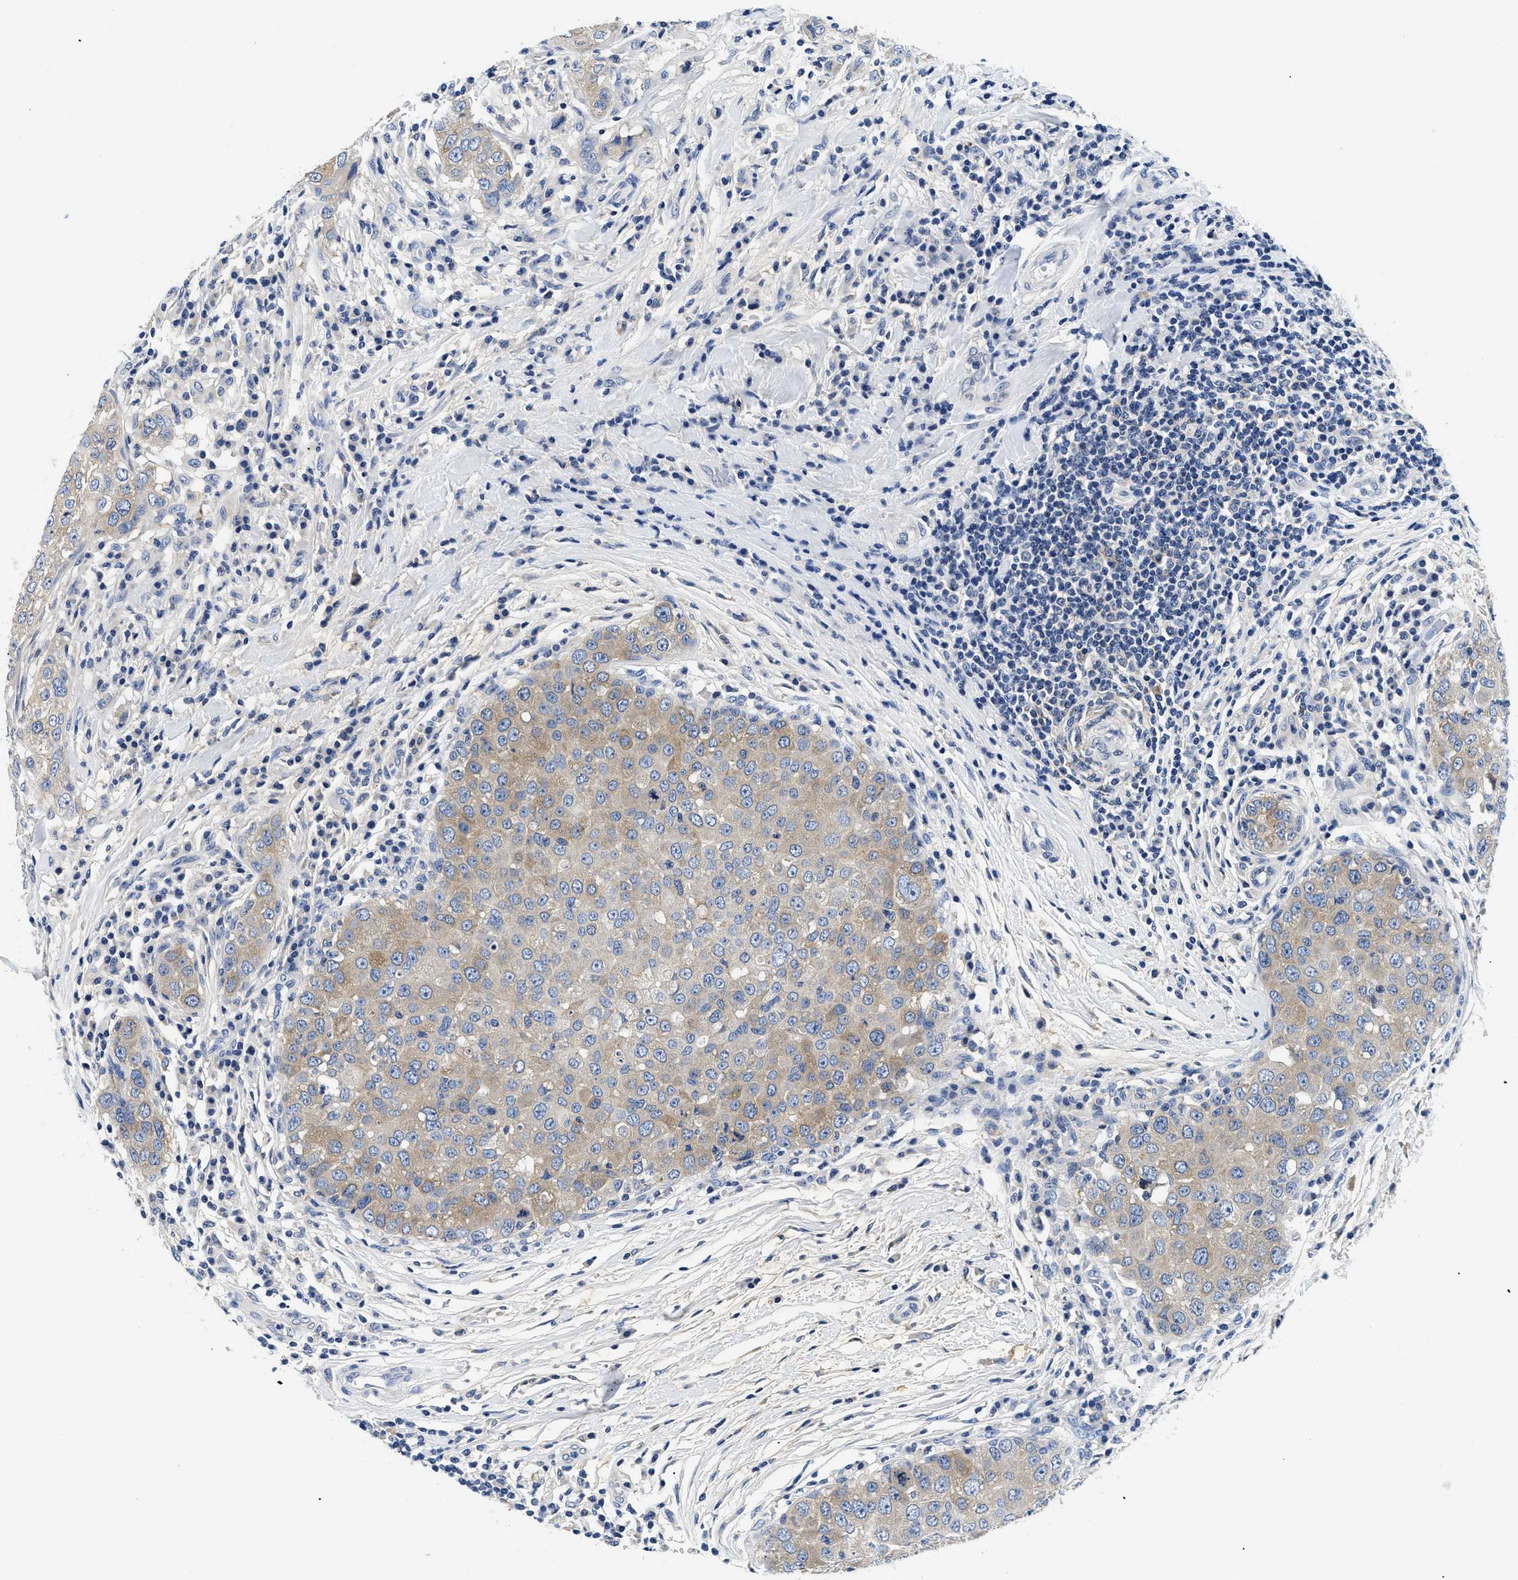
{"staining": {"intensity": "weak", "quantity": ">75%", "location": "cytoplasmic/membranous"}, "tissue": "breast cancer", "cell_type": "Tumor cells", "image_type": "cancer", "snomed": [{"axis": "morphology", "description": "Duct carcinoma"}, {"axis": "topography", "description": "Breast"}], "caption": "IHC photomicrograph of neoplastic tissue: breast cancer (infiltrating ductal carcinoma) stained using immunohistochemistry reveals low levels of weak protein expression localized specifically in the cytoplasmic/membranous of tumor cells, appearing as a cytoplasmic/membranous brown color.", "gene": "MEA1", "patient": {"sex": "female", "age": 27}}